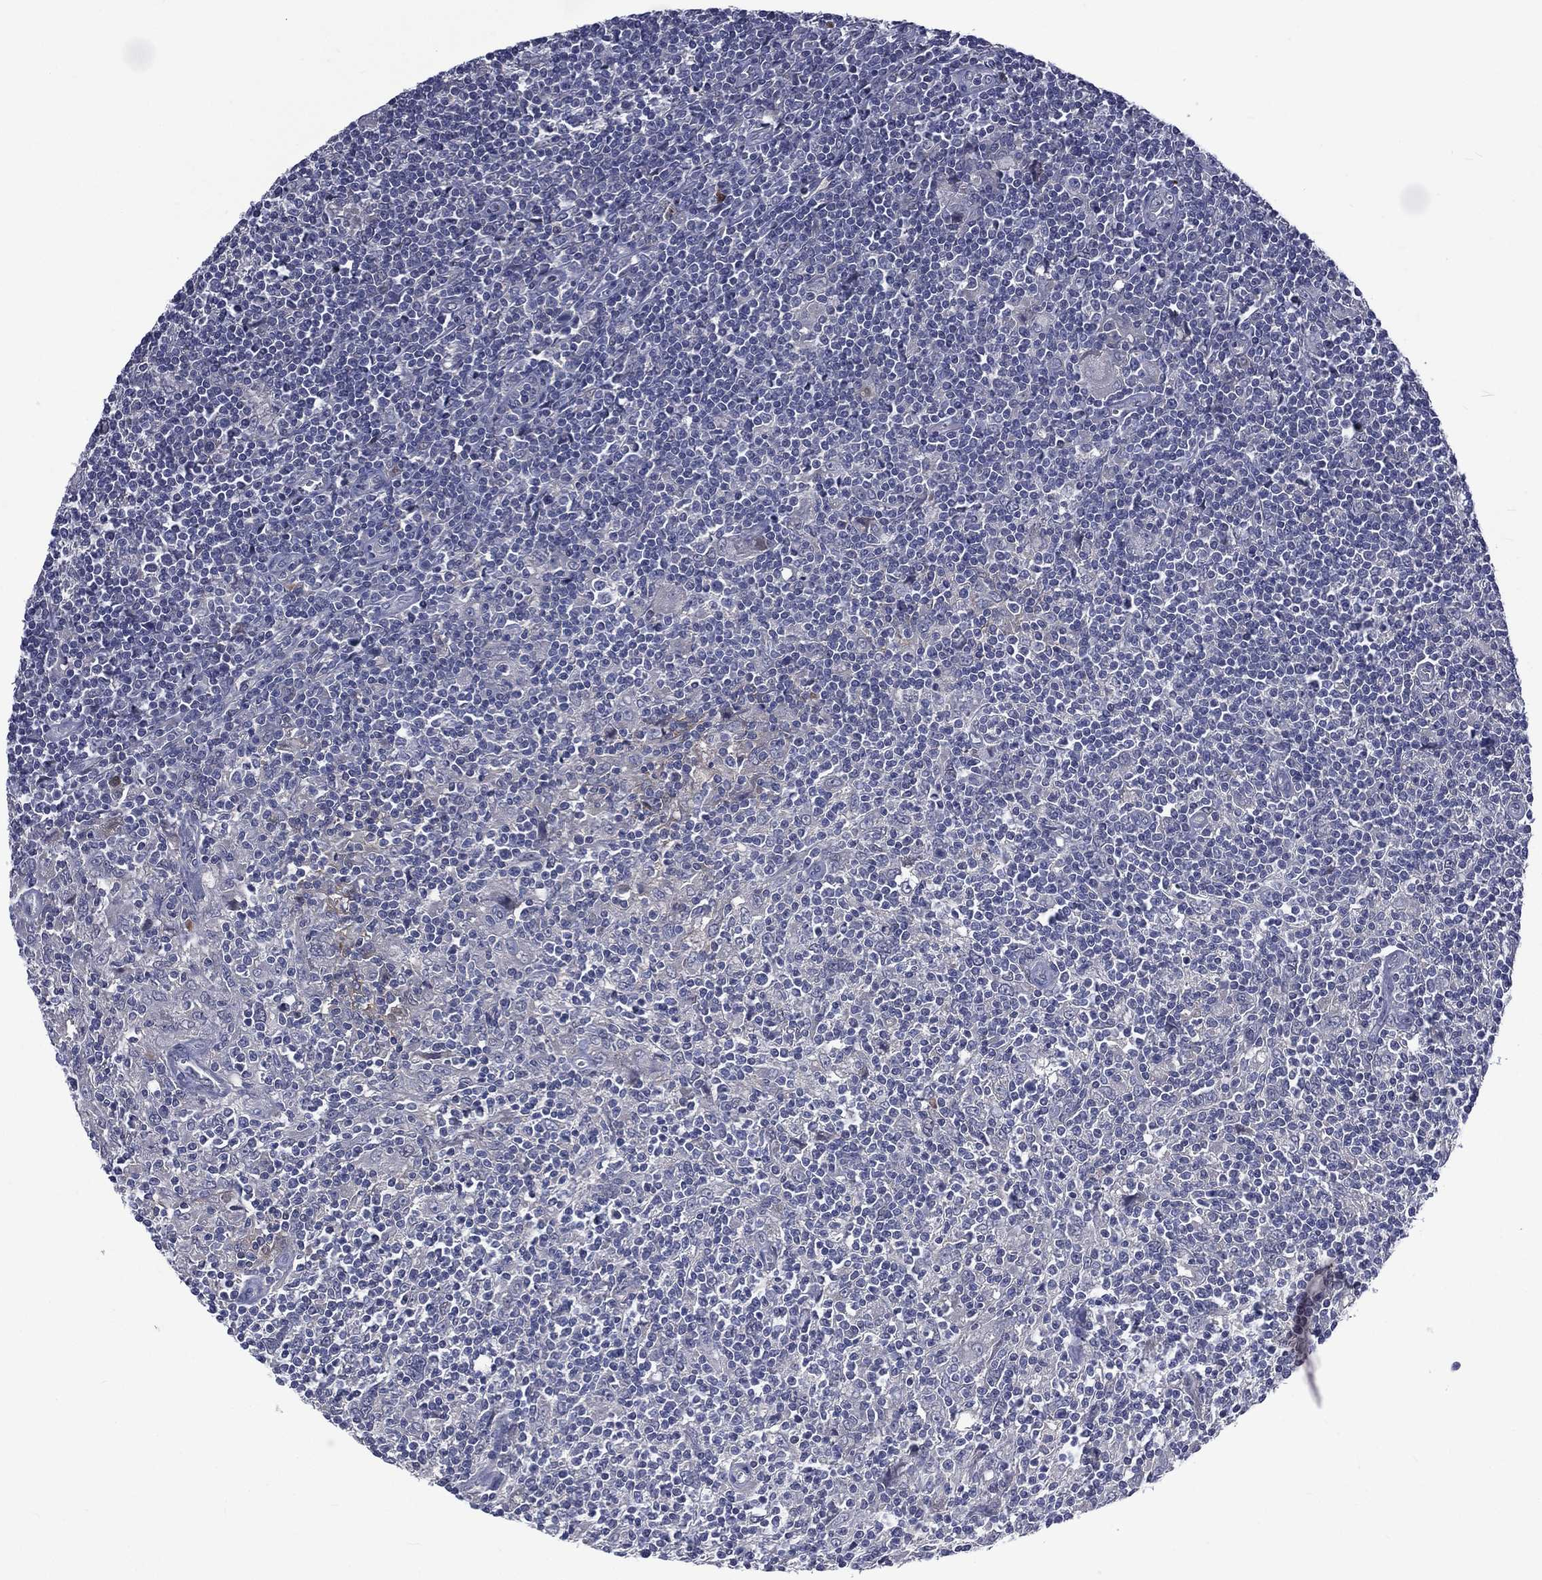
{"staining": {"intensity": "negative", "quantity": "none", "location": "none"}, "tissue": "lymphoma", "cell_type": "Tumor cells", "image_type": "cancer", "snomed": [{"axis": "morphology", "description": "Hodgkin's disease, NOS"}, {"axis": "topography", "description": "Lymph node"}], "caption": "Hodgkin's disease was stained to show a protein in brown. There is no significant staining in tumor cells. (DAB IHC with hematoxylin counter stain).", "gene": "CA12", "patient": {"sex": "male", "age": 40}}